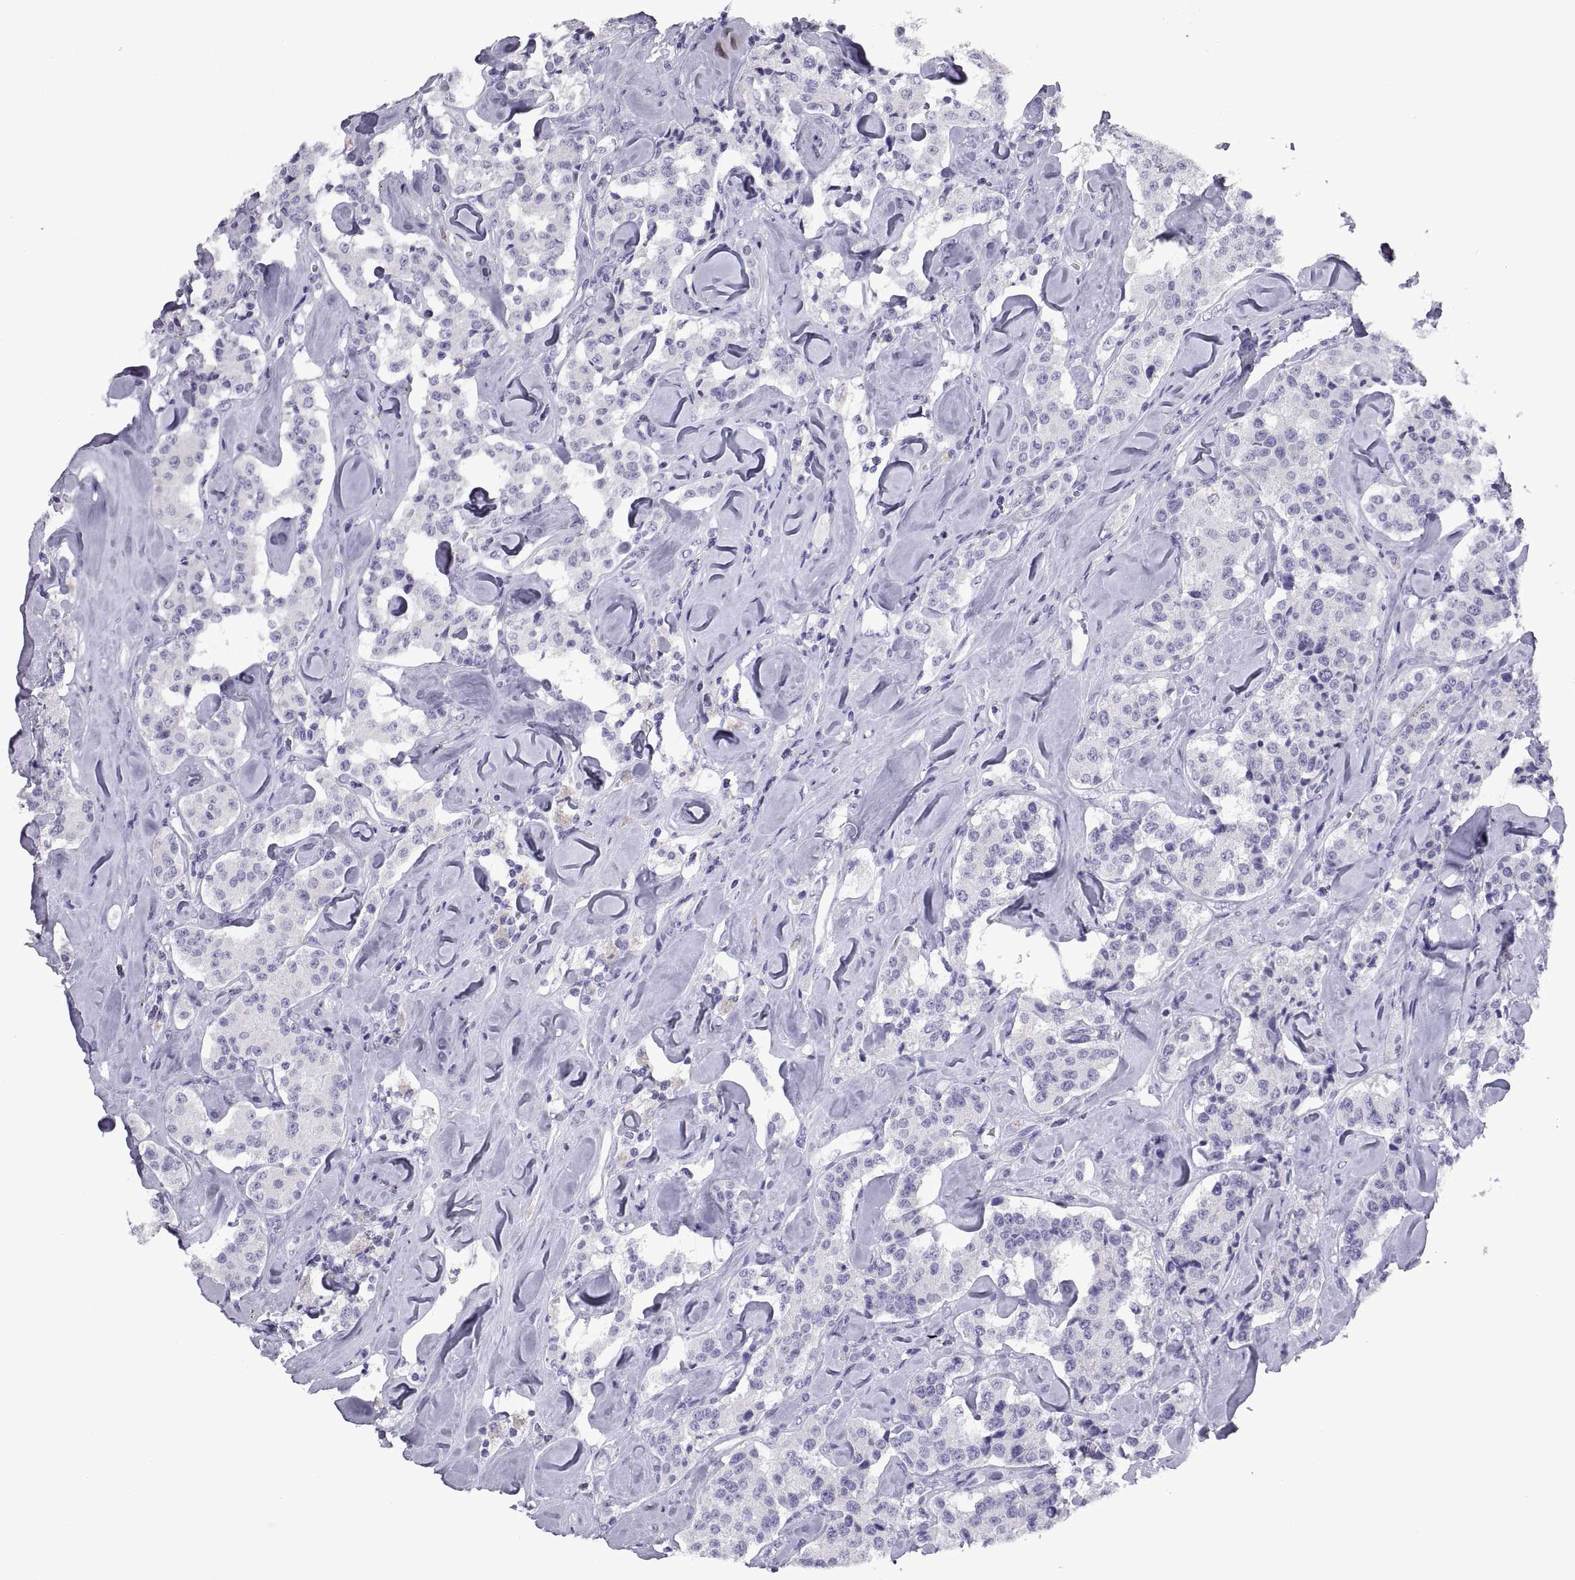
{"staining": {"intensity": "negative", "quantity": "none", "location": "none"}, "tissue": "carcinoid", "cell_type": "Tumor cells", "image_type": "cancer", "snomed": [{"axis": "morphology", "description": "Carcinoid, malignant, NOS"}, {"axis": "topography", "description": "Pancreas"}], "caption": "Immunohistochemistry micrograph of neoplastic tissue: human carcinoid stained with DAB (3,3'-diaminobenzidine) reveals no significant protein expression in tumor cells.", "gene": "RGS20", "patient": {"sex": "male", "age": 41}}